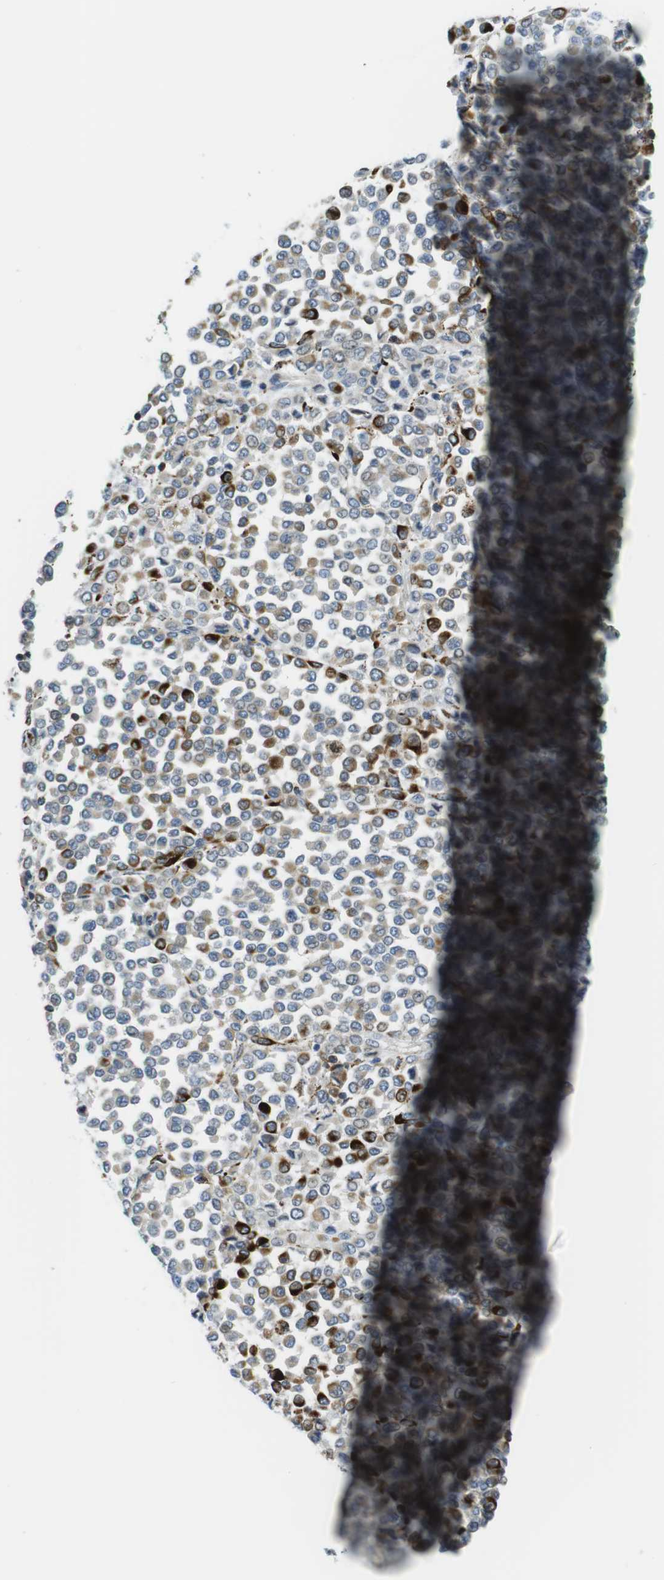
{"staining": {"intensity": "negative", "quantity": "none", "location": "none"}, "tissue": "melanoma", "cell_type": "Tumor cells", "image_type": "cancer", "snomed": [{"axis": "morphology", "description": "Malignant melanoma, Metastatic site"}, {"axis": "topography", "description": "Pancreas"}], "caption": "IHC histopathology image of human melanoma stained for a protein (brown), which displays no positivity in tumor cells.", "gene": "KCNE3", "patient": {"sex": "female", "age": 30}}